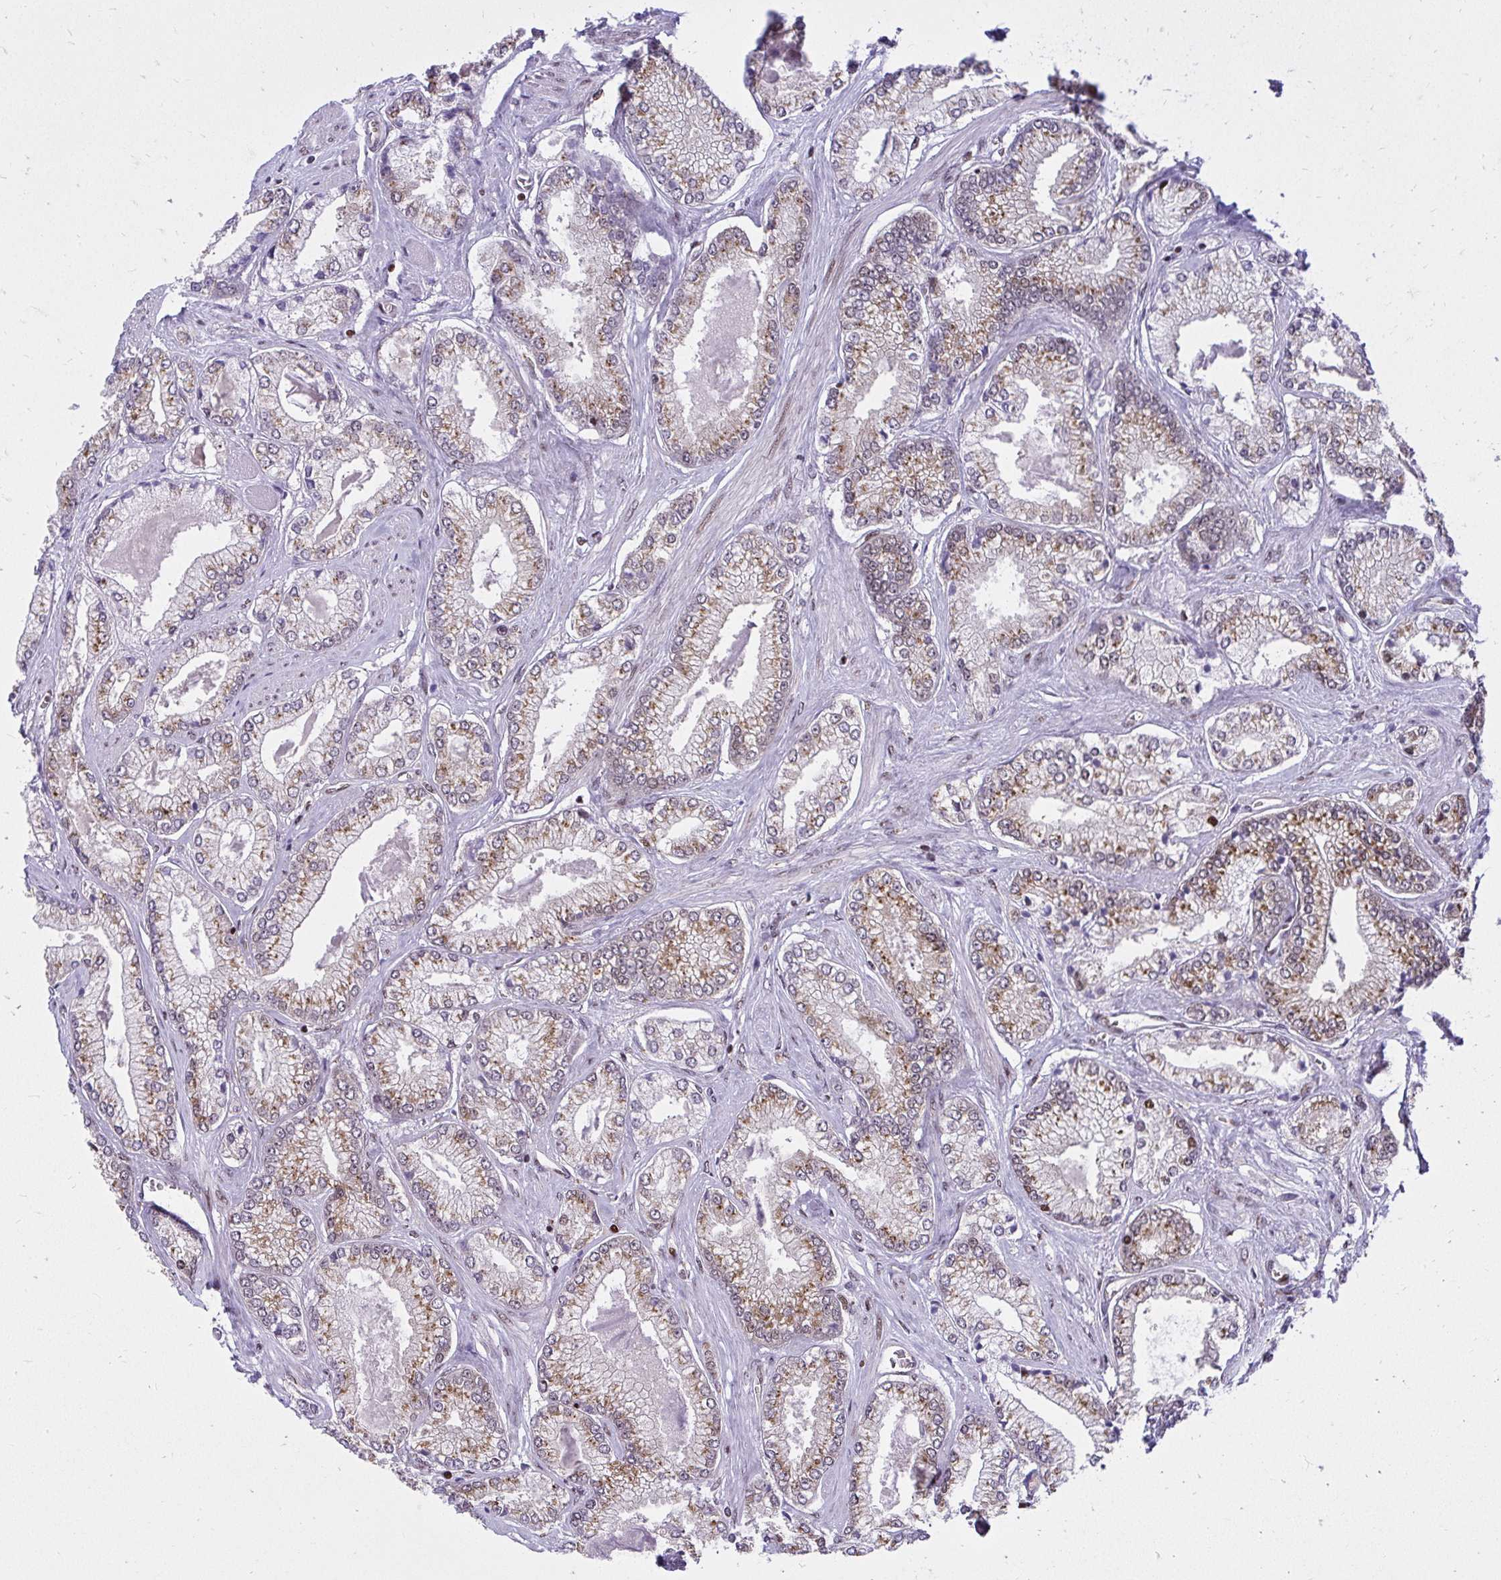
{"staining": {"intensity": "moderate", "quantity": ">75%", "location": "cytoplasmic/membranous"}, "tissue": "prostate cancer", "cell_type": "Tumor cells", "image_type": "cancer", "snomed": [{"axis": "morphology", "description": "Adenocarcinoma, Low grade"}, {"axis": "topography", "description": "Prostate"}], "caption": "A histopathology image of human prostate cancer stained for a protein demonstrates moderate cytoplasmic/membranous brown staining in tumor cells.", "gene": "PIGY", "patient": {"sex": "male", "age": 67}}